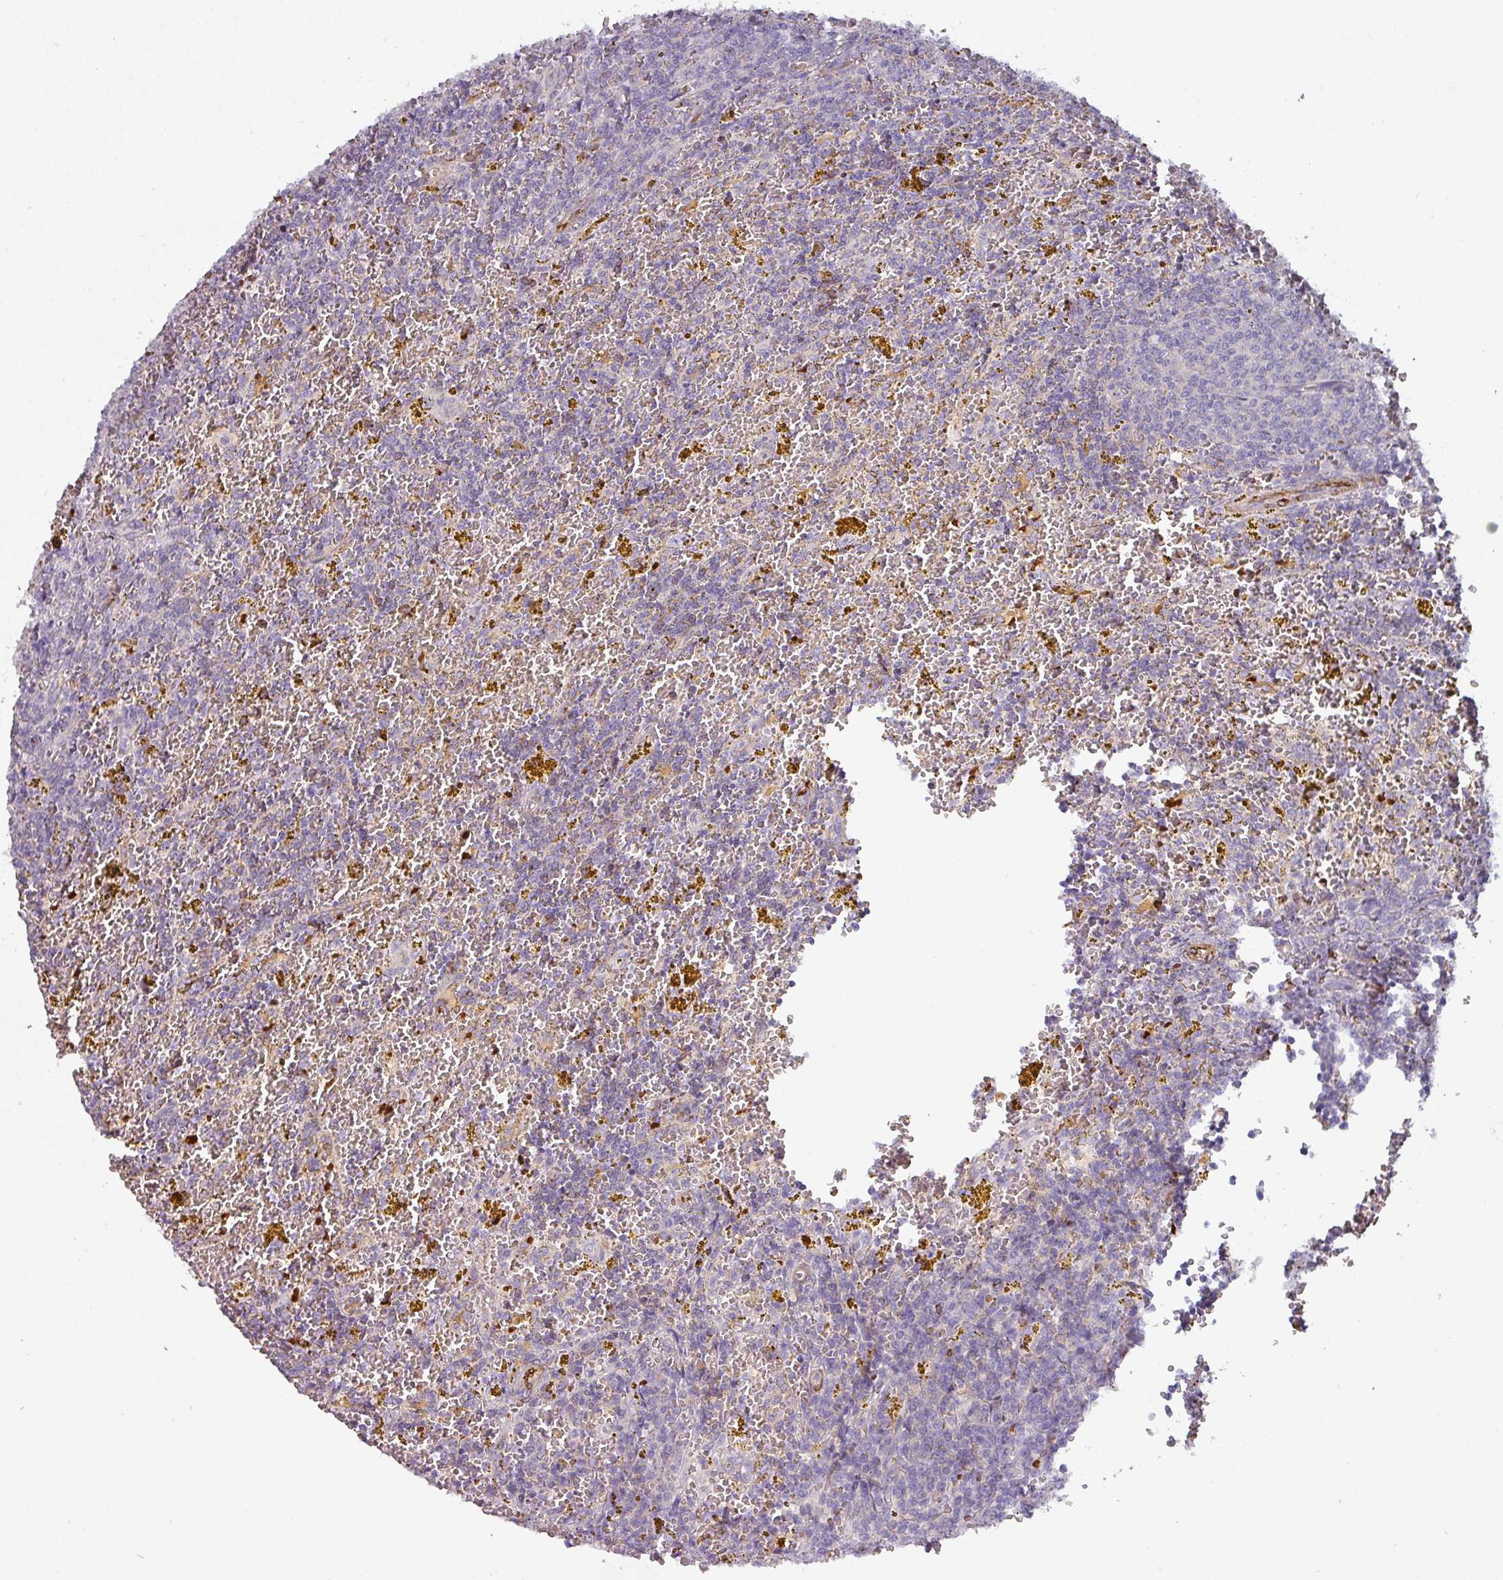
{"staining": {"intensity": "negative", "quantity": "none", "location": "none"}, "tissue": "lymphoma", "cell_type": "Tumor cells", "image_type": "cancer", "snomed": [{"axis": "morphology", "description": "Malignant lymphoma, non-Hodgkin's type, Low grade"}, {"axis": "topography", "description": "Spleen"}, {"axis": "topography", "description": "Lymph node"}], "caption": "Immunohistochemistry (IHC) of lymphoma reveals no positivity in tumor cells.", "gene": "PRODH2", "patient": {"sex": "female", "age": 66}}